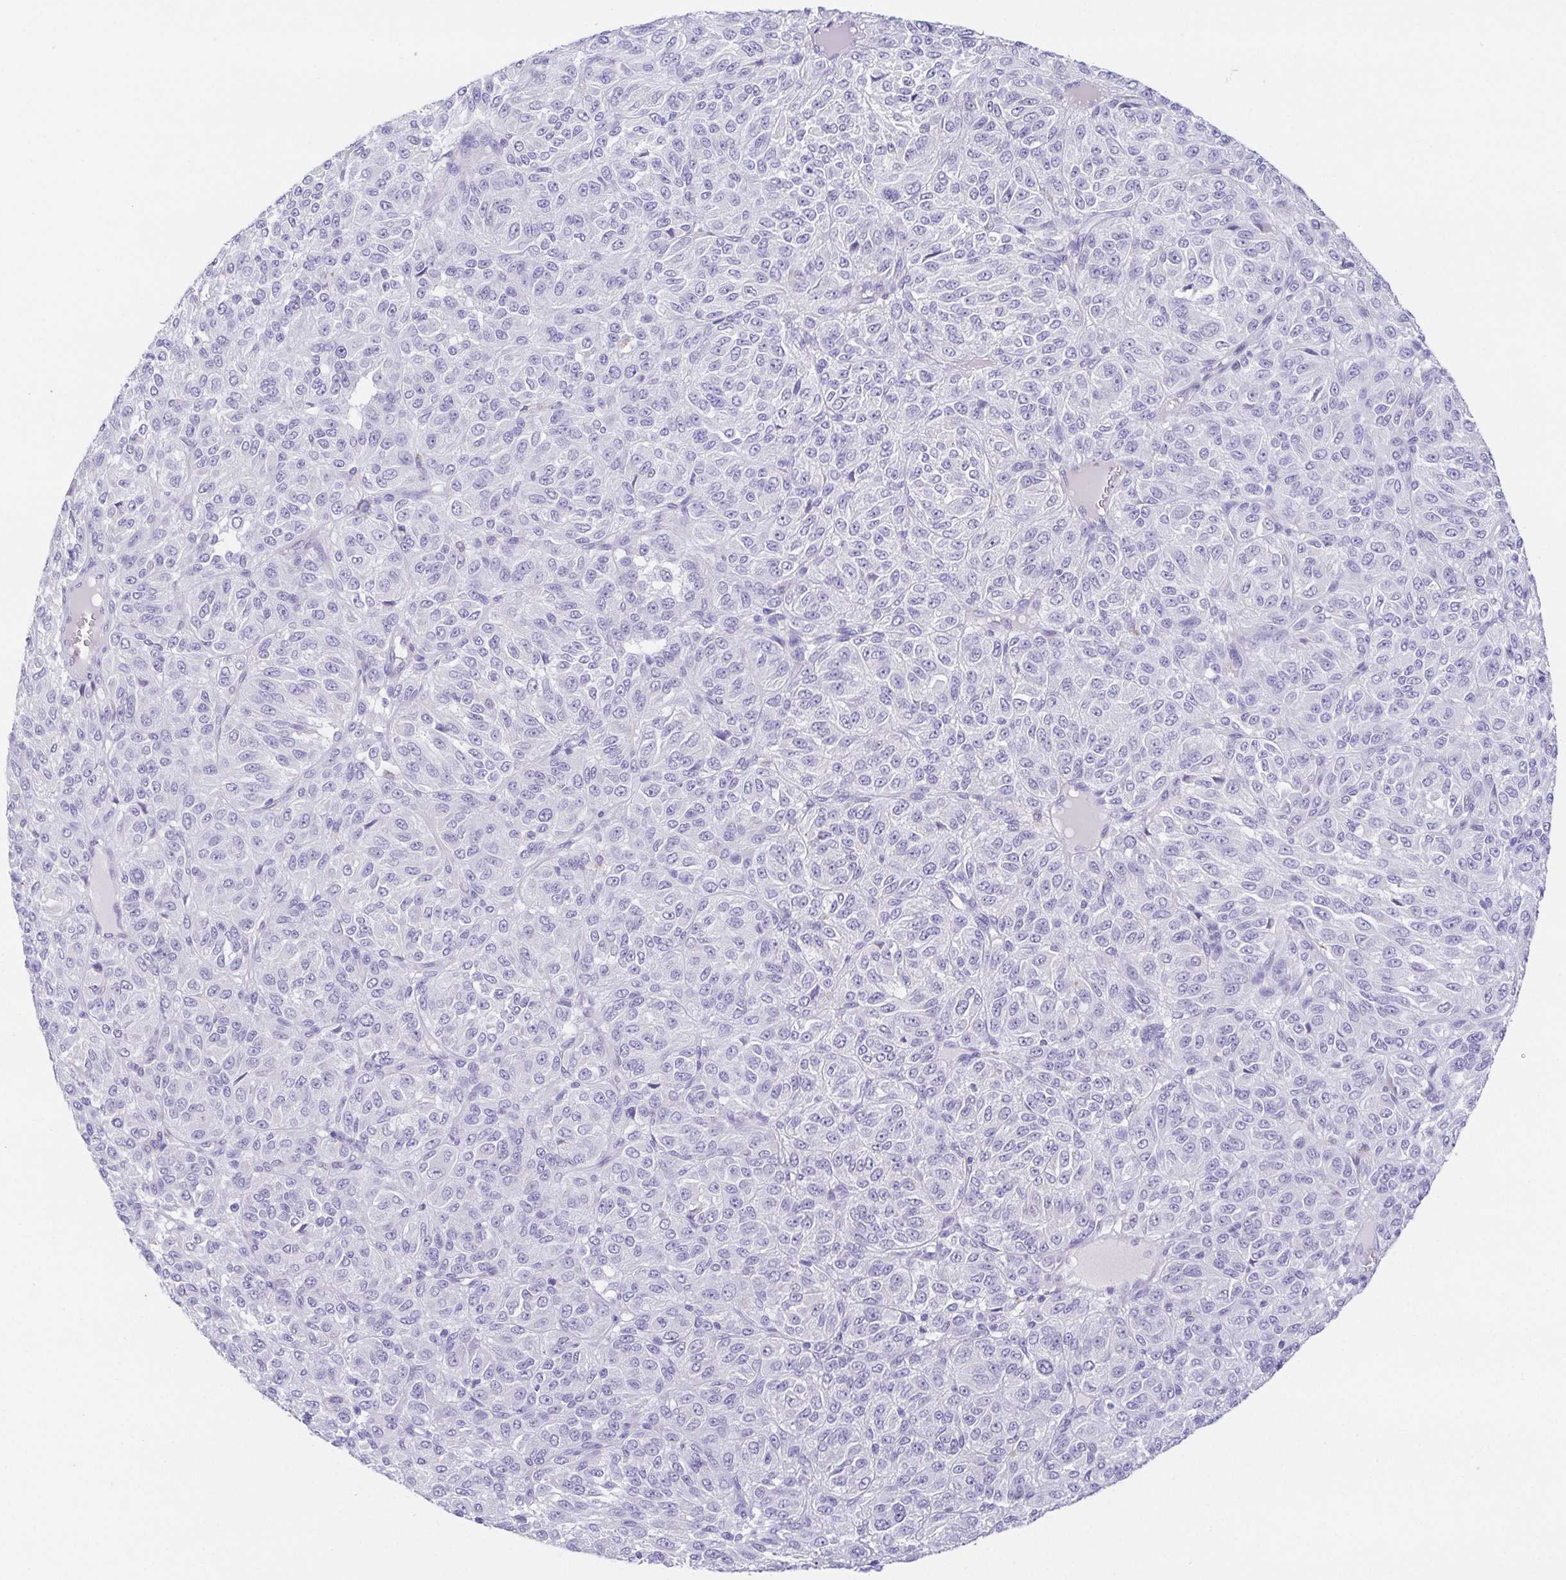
{"staining": {"intensity": "negative", "quantity": "none", "location": "none"}, "tissue": "melanoma", "cell_type": "Tumor cells", "image_type": "cancer", "snomed": [{"axis": "morphology", "description": "Malignant melanoma, Metastatic site"}, {"axis": "topography", "description": "Brain"}], "caption": "This is an immunohistochemistry (IHC) photomicrograph of malignant melanoma (metastatic site). There is no positivity in tumor cells.", "gene": "HAPLN2", "patient": {"sex": "female", "age": 56}}